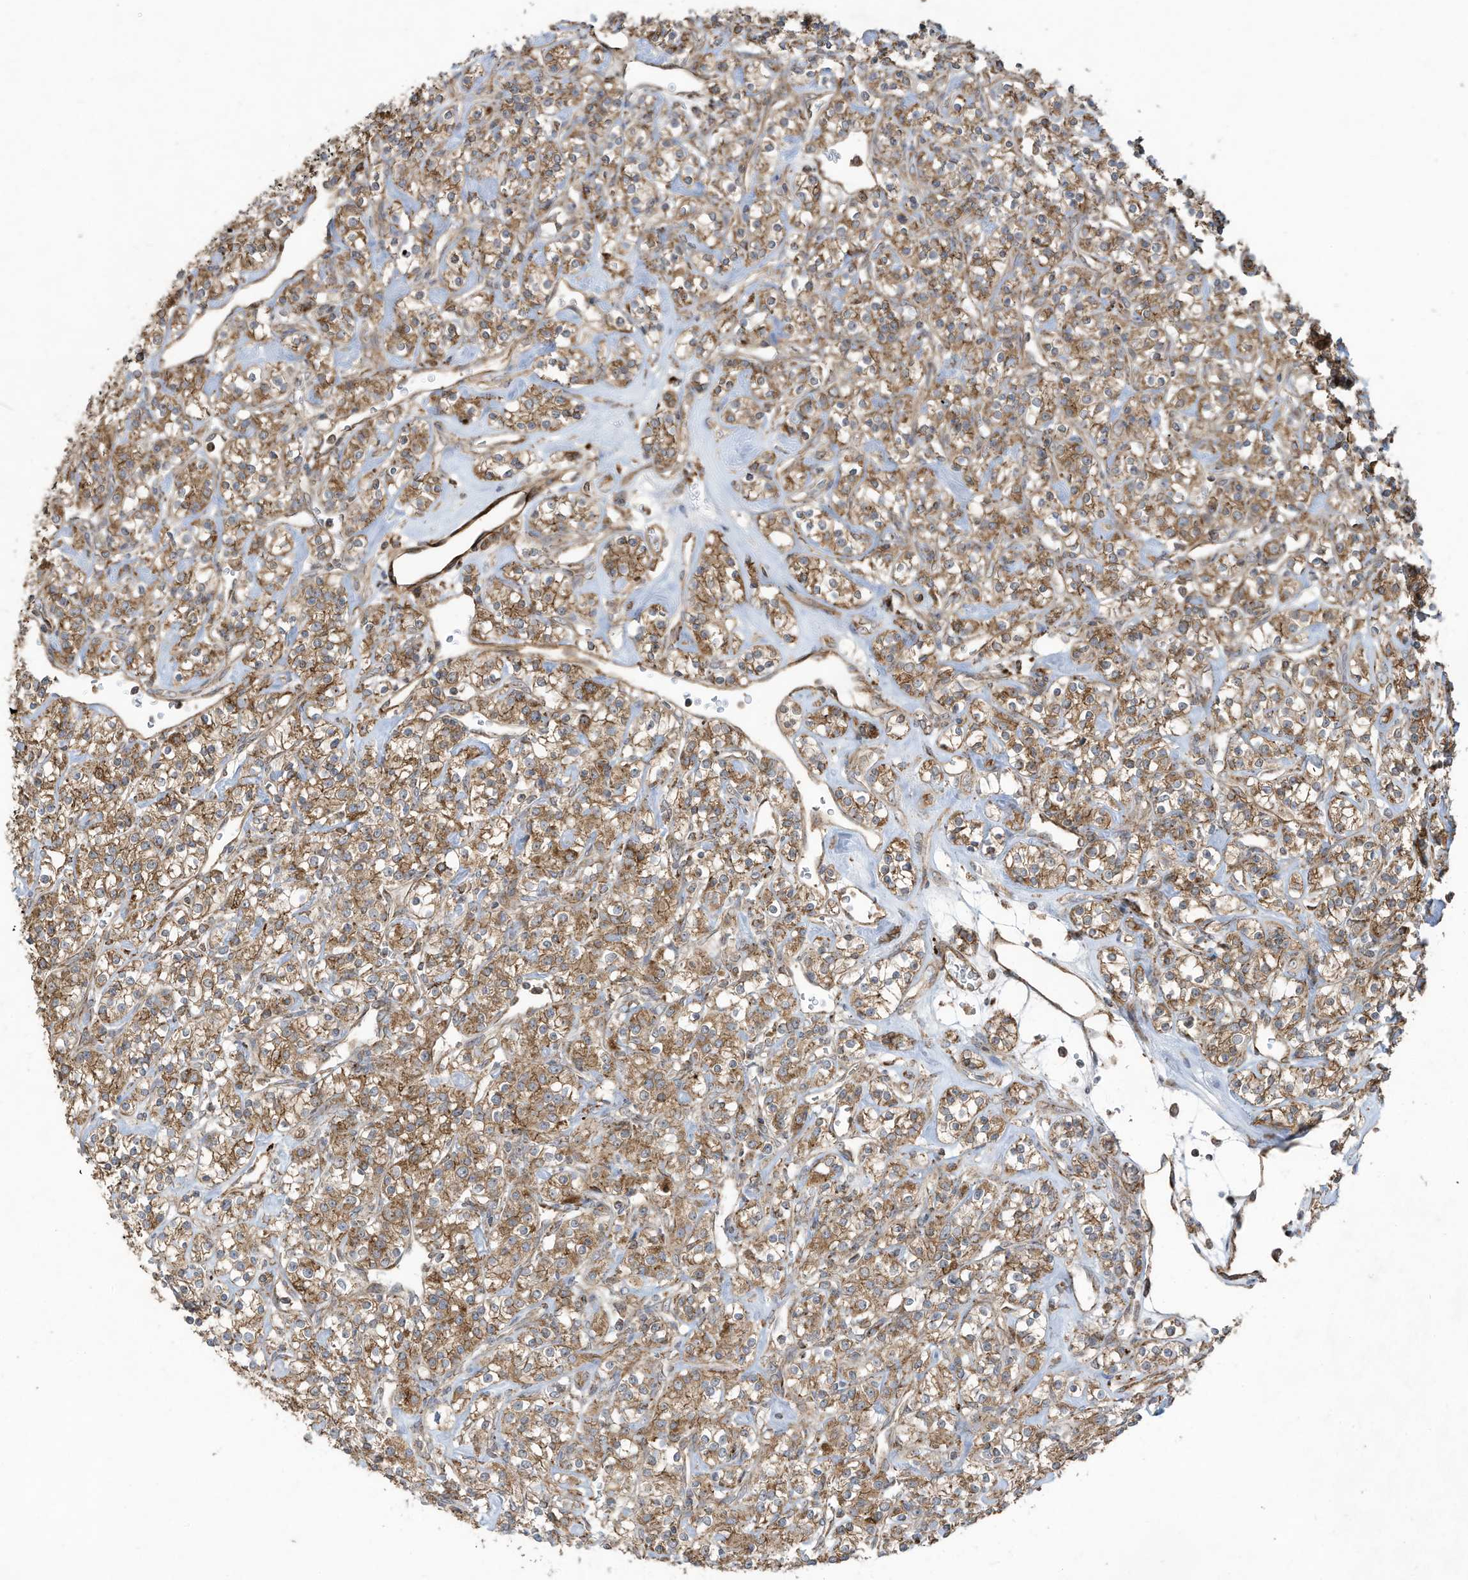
{"staining": {"intensity": "moderate", "quantity": ">75%", "location": "cytoplasmic/membranous"}, "tissue": "renal cancer", "cell_type": "Tumor cells", "image_type": "cancer", "snomed": [{"axis": "morphology", "description": "Adenocarcinoma, NOS"}, {"axis": "topography", "description": "Kidney"}], "caption": "DAB immunohistochemical staining of human renal cancer (adenocarcinoma) exhibits moderate cytoplasmic/membranous protein positivity in approximately >75% of tumor cells. (IHC, brightfield microscopy, high magnification).", "gene": "C2orf74", "patient": {"sex": "male", "age": 77}}